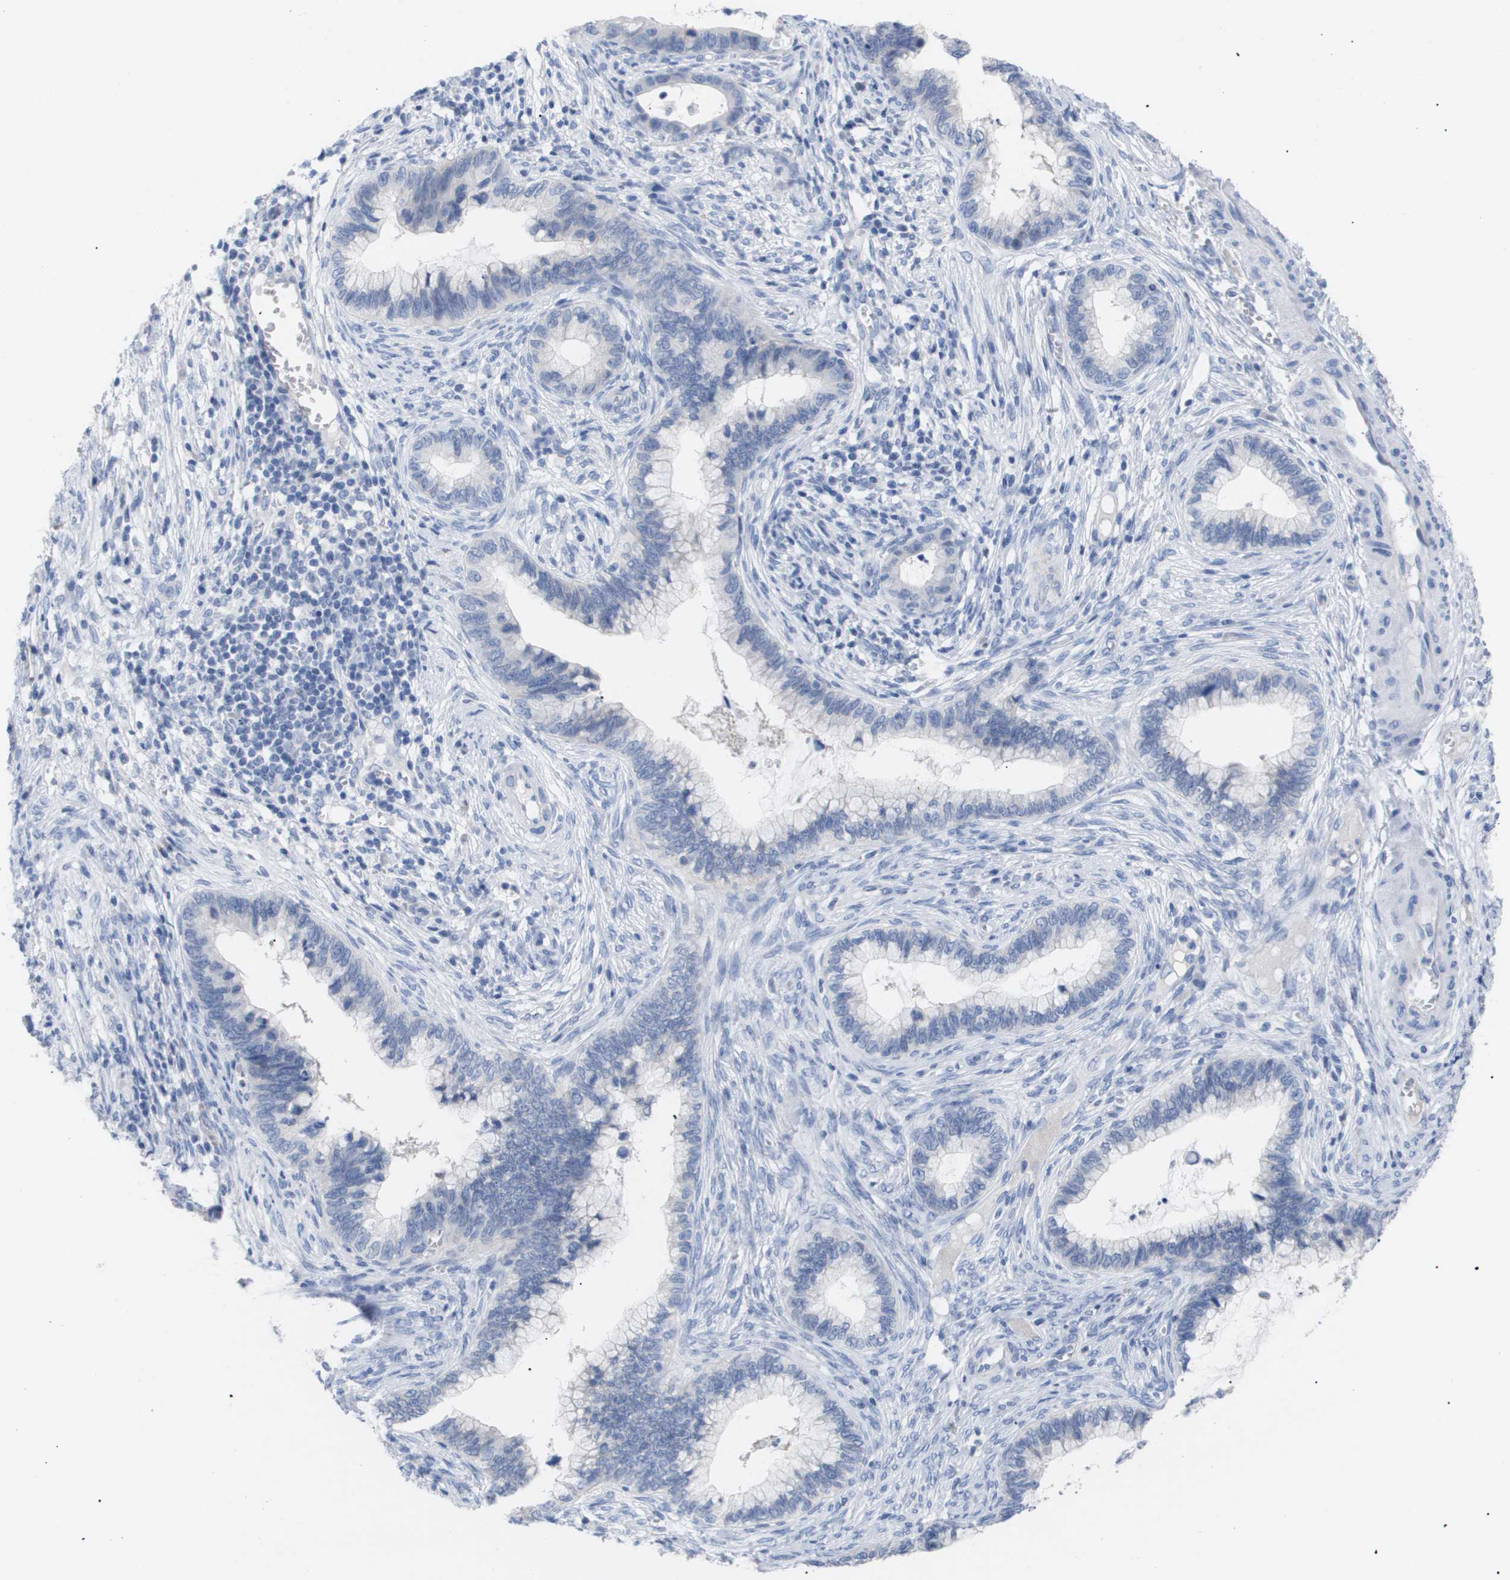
{"staining": {"intensity": "negative", "quantity": "none", "location": "none"}, "tissue": "cervical cancer", "cell_type": "Tumor cells", "image_type": "cancer", "snomed": [{"axis": "morphology", "description": "Adenocarcinoma, NOS"}, {"axis": "topography", "description": "Cervix"}], "caption": "High magnification brightfield microscopy of cervical cancer stained with DAB (3,3'-diaminobenzidine) (brown) and counterstained with hematoxylin (blue): tumor cells show no significant staining. (Immunohistochemistry, brightfield microscopy, high magnification).", "gene": "CAV3", "patient": {"sex": "female", "age": 44}}